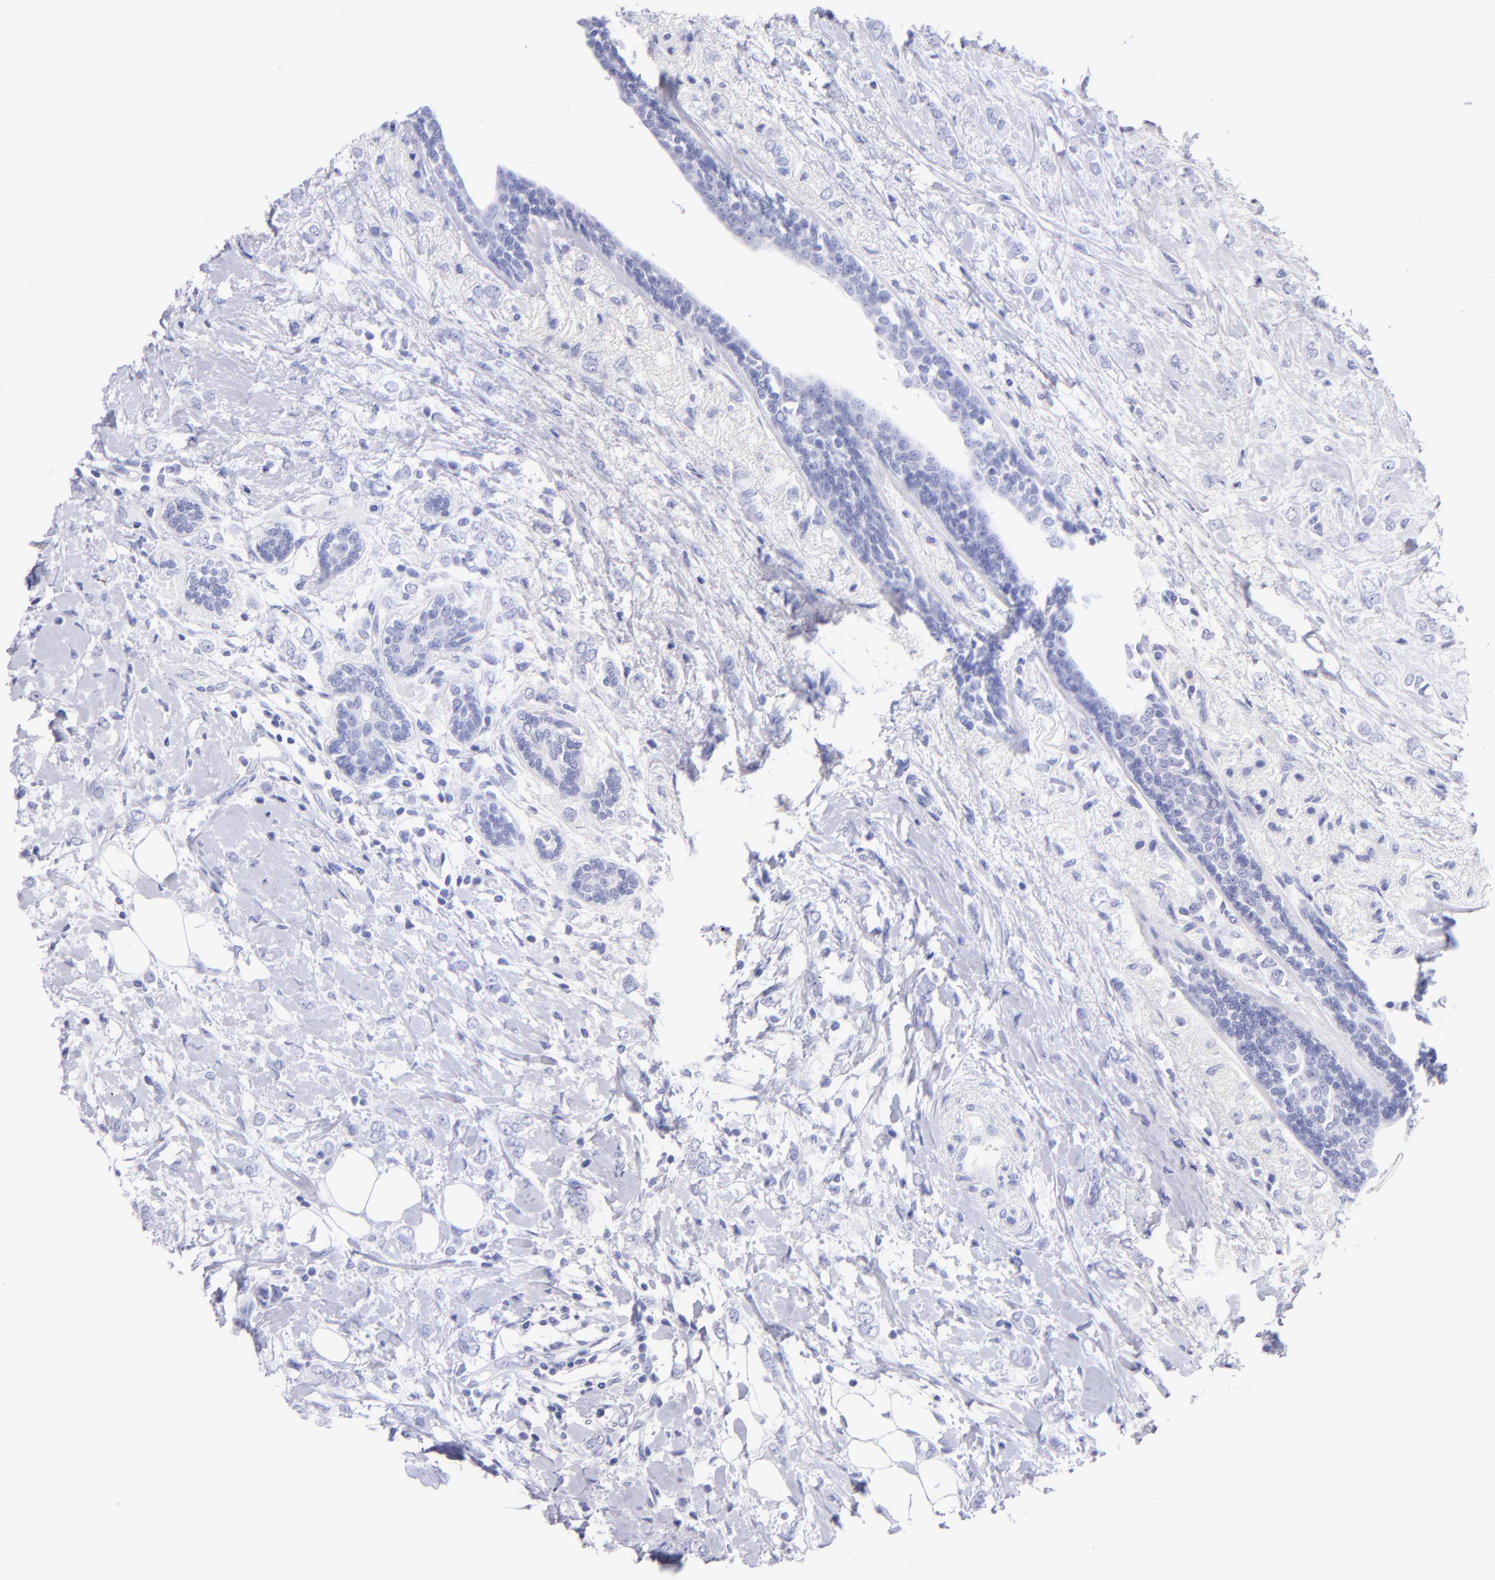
{"staining": {"intensity": "negative", "quantity": "none", "location": "none"}, "tissue": "breast cancer", "cell_type": "Tumor cells", "image_type": "cancer", "snomed": [{"axis": "morphology", "description": "Normal tissue, NOS"}, {"axis": "morphology", "description": "Lobular carcinoma"}, {"axis": "topography", "description": "Breast"}], "caption": "Tumor cells are negative for brown protein staining in breast lobular carcinoma.", "gene": "CNP", "patient": {"sex": "female", "age": 47}}